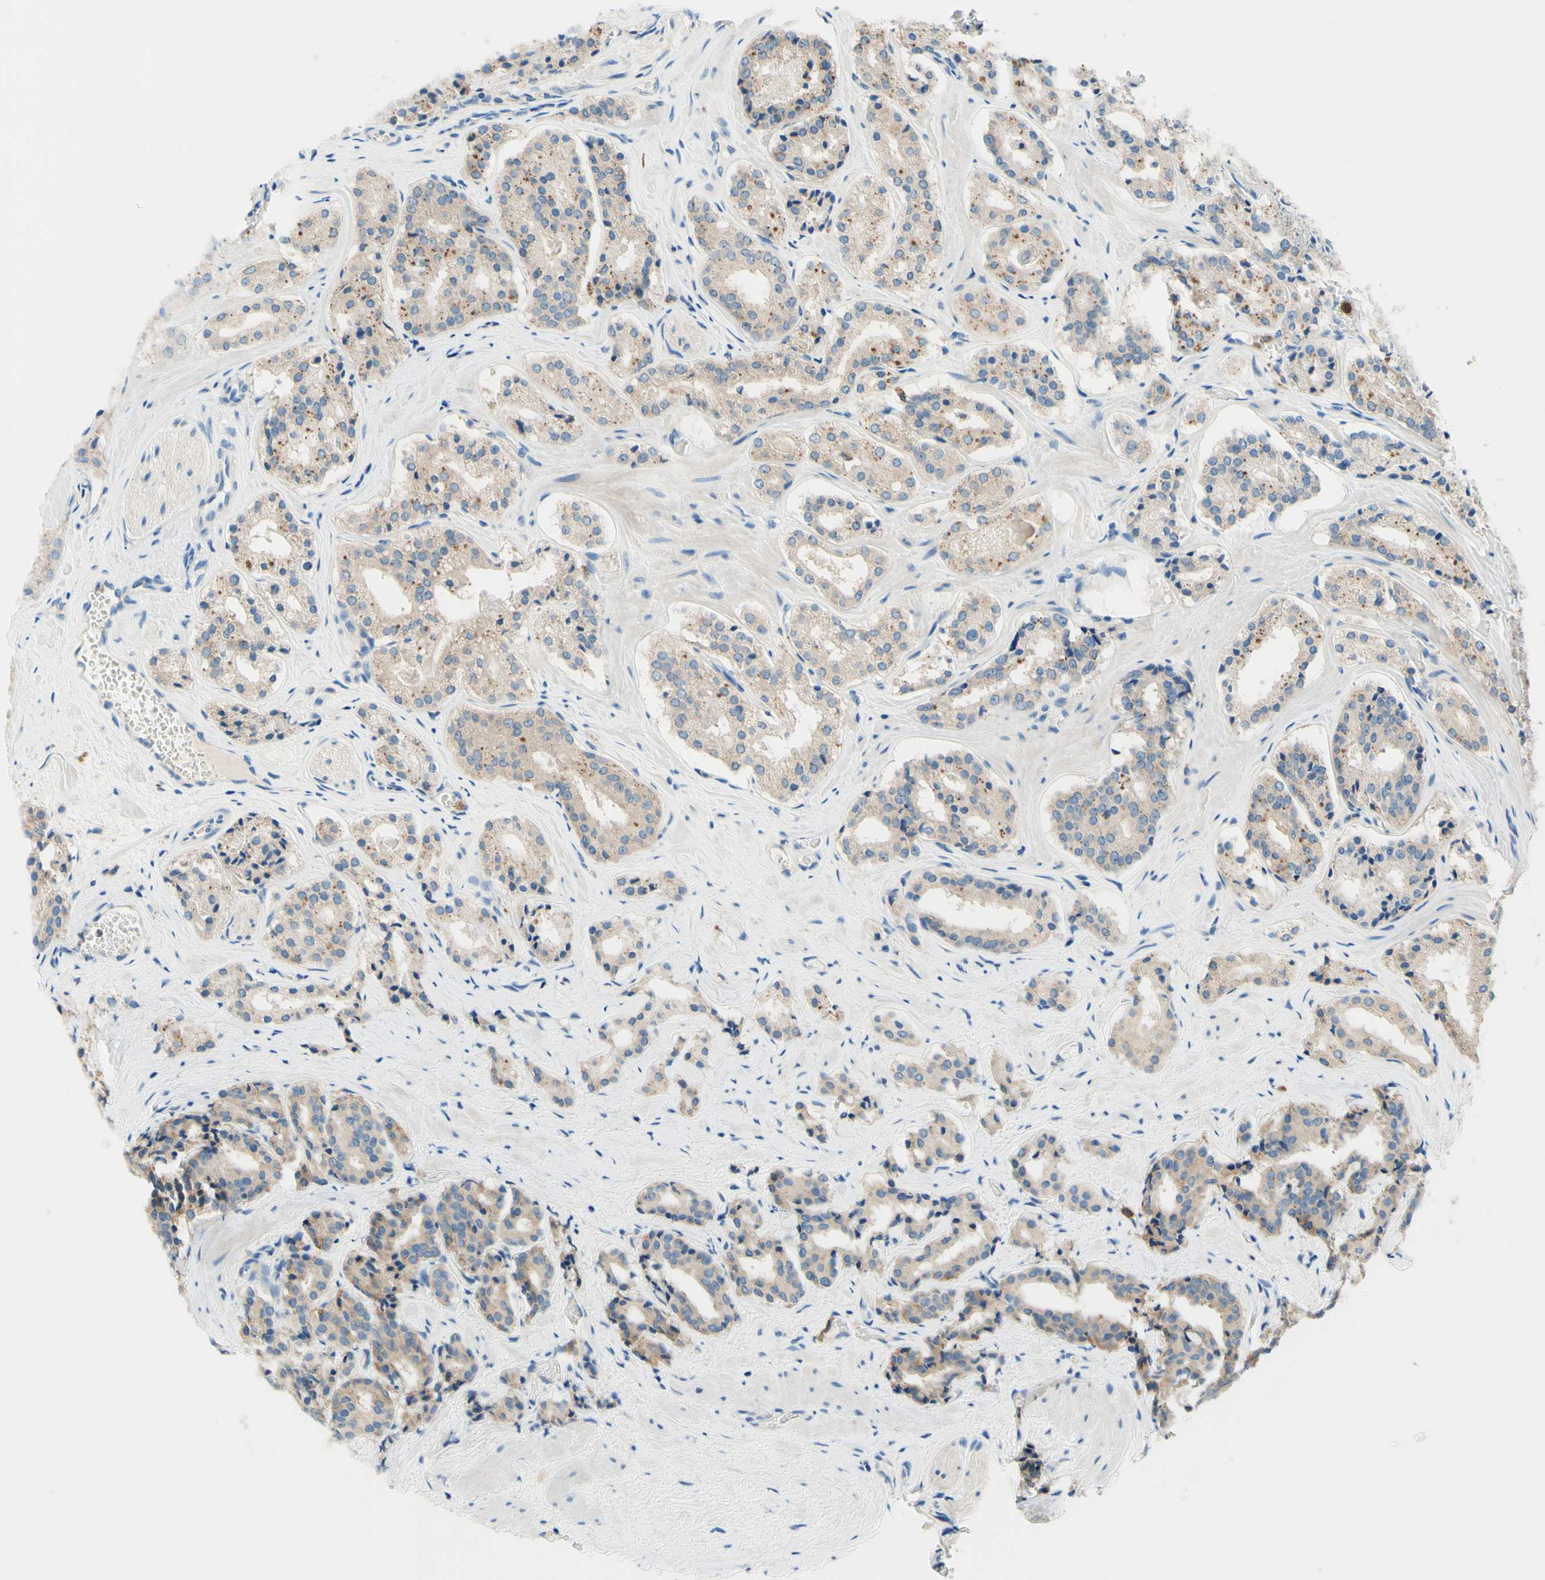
{"staining": {"intensity": "weak", "quantity": "25%-75%", "location": "cytoplasmic/membranous"}, "tissue": "prostate cancer", "cell_type": "Tumor cells", "image_type": "cancer", "snomed": [{"axis": "morphology", "description": "Adenocarcinoma, High grade"}, {"axis": "topography", "description": "Prostate"}], "caption": "A brown stain shows weak cytoplasmic/membranous staining of a protein in human prostate cancer (adenocarcinoma (high-grade)) tumor cells.", "gene": "SIGLEC9", "patient": {"sex": "male", "age": 60}}